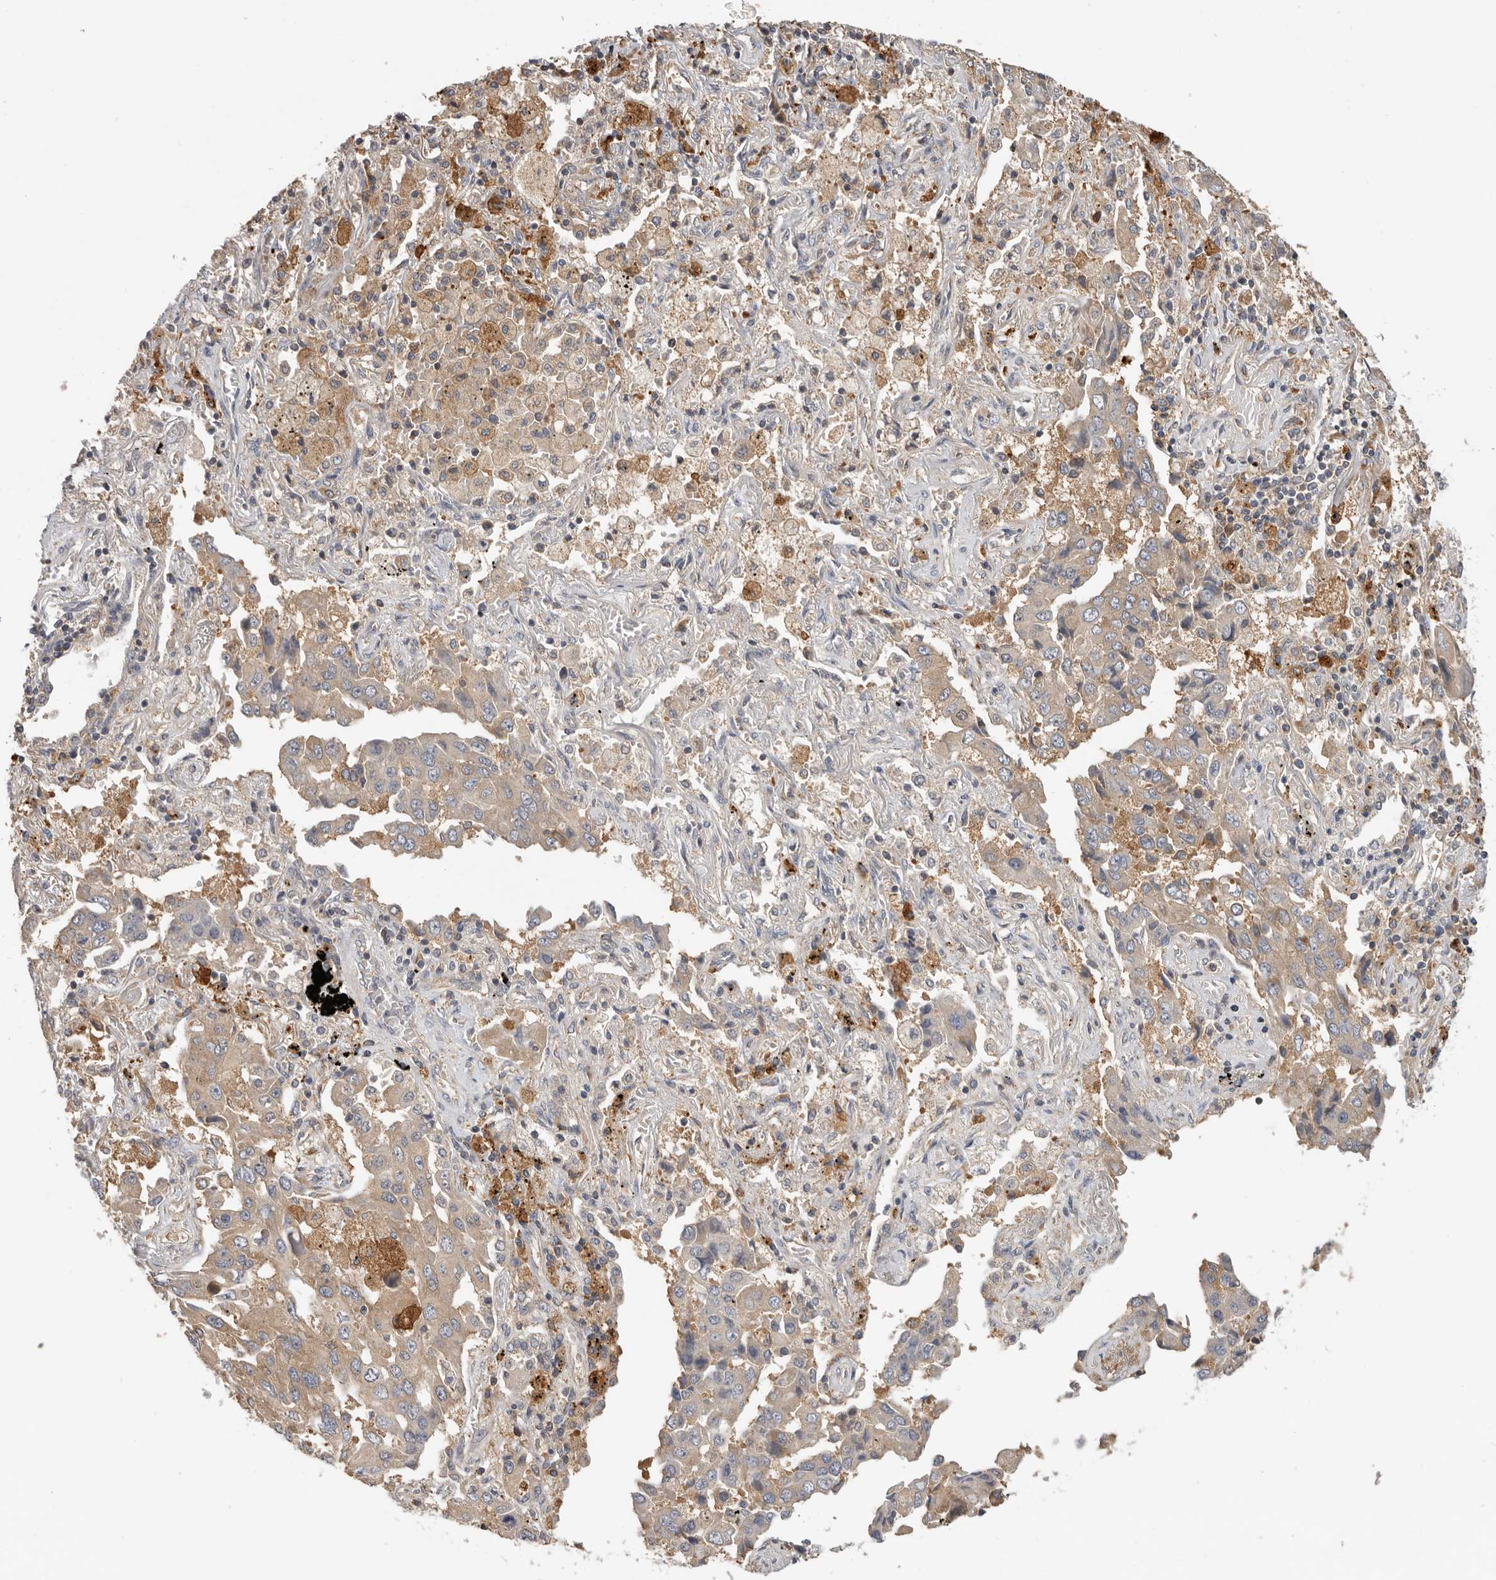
{"staining": {"intensity": "weak", "quantity": ">75%", "location": "cytoplasmic/membranous"}, "tissue": "lung cancer", "cell_type": "Tumor cells", "image_type": "cancer", "snomed": [{"axis": "morphology", "description": "Adenocarcinoma, NOS"}, {"axis": "topography", "description": "Lung"}], "caption": "Lung cancer was stained to show a protein in brown. There is low levels of weak cytoplasmic/membranous expression in approximately >75% of tumor cells.", "gene": "PPP1R42", "patient": {"sex": "female", "age": 65}}